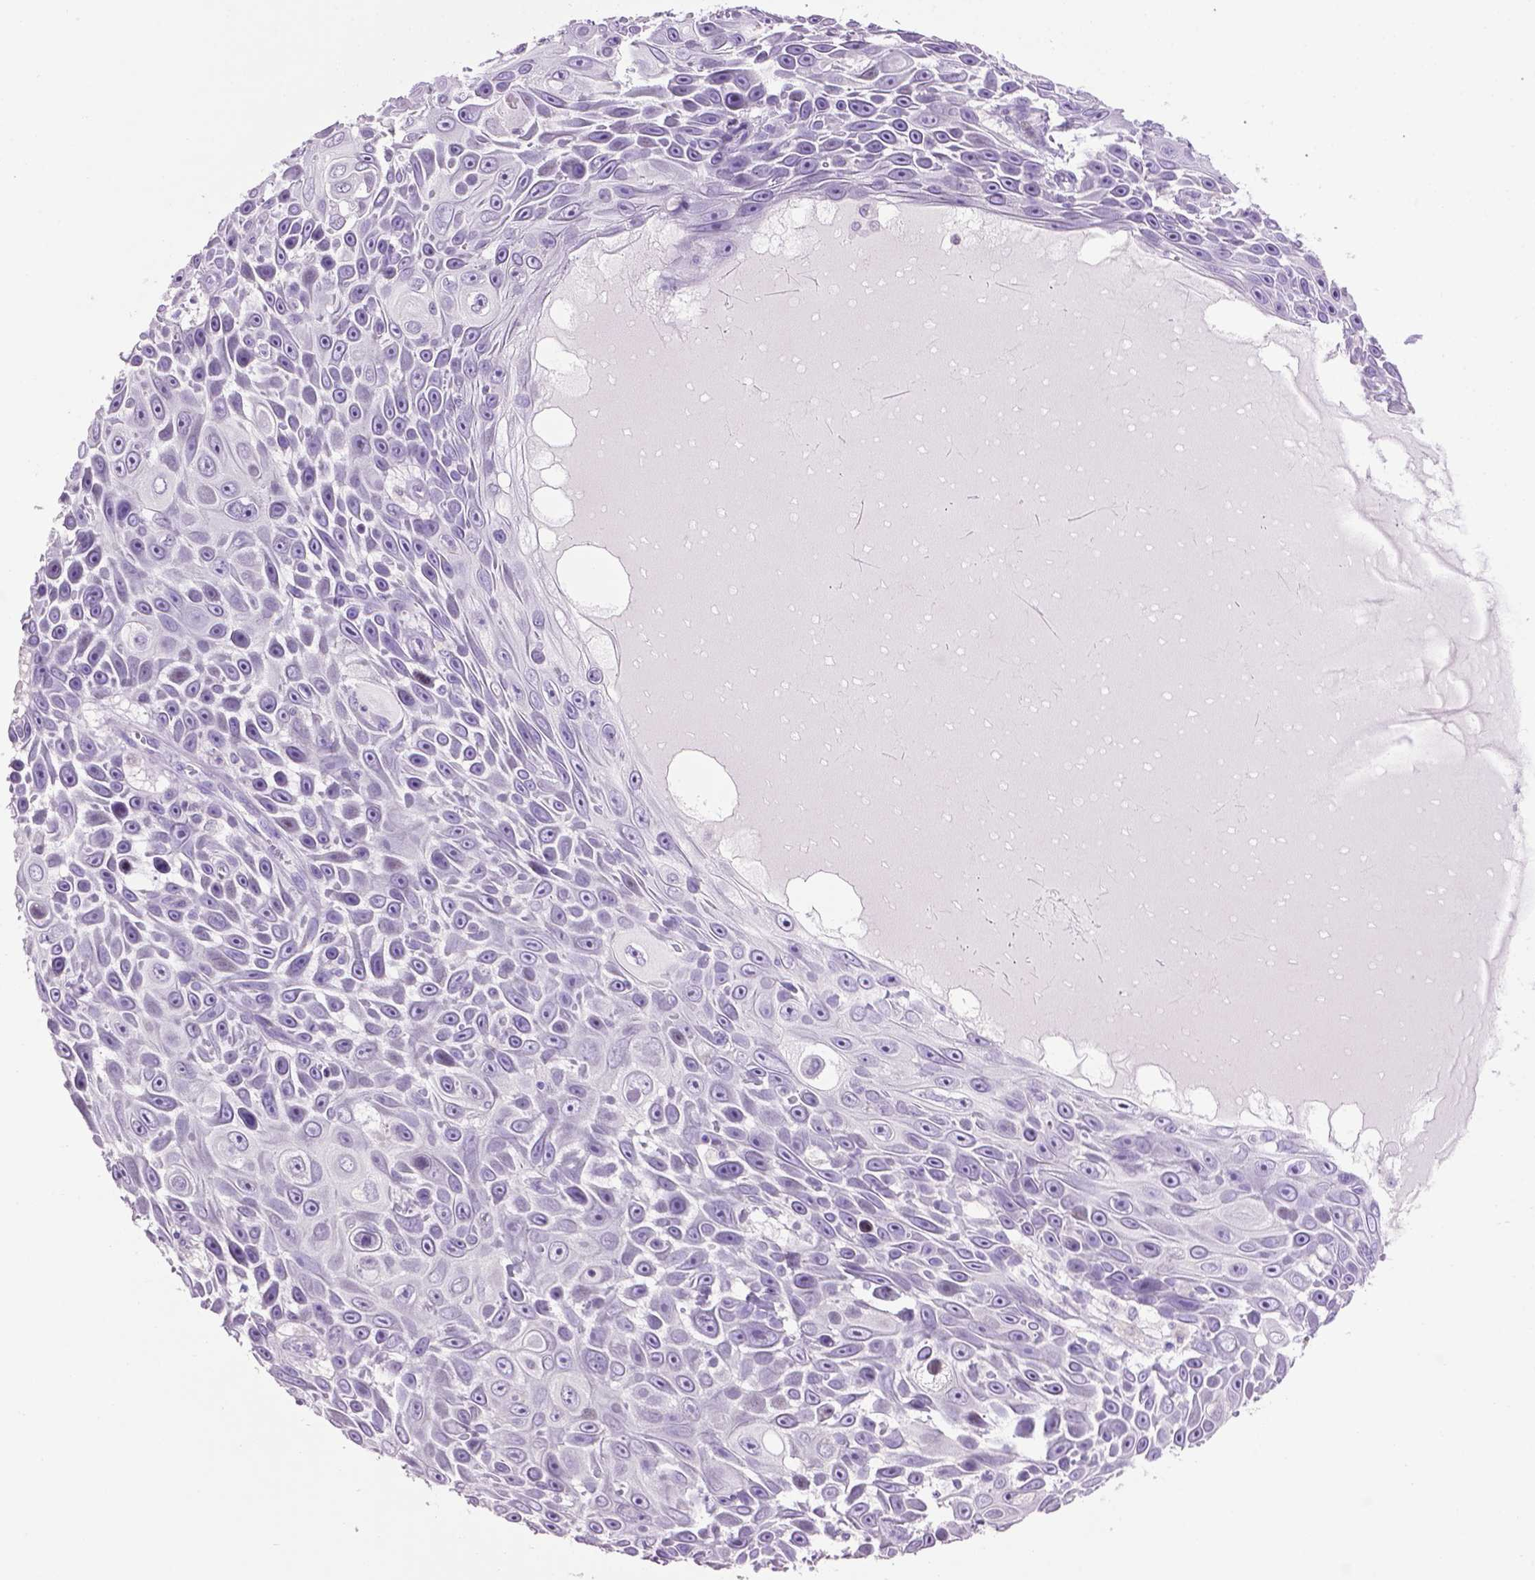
{"staining": {"intensity": "negative", "quantity": "none", "location": "none"}, "tissue": "skin cancer", "cell_type": "Tumor cells", "image_type": "cancer", "snomed": [{"axis": "morphology", "description": "Squamous cell carcinoma, NOS"}, {"axis": "topography", "description": "Skin"}], "caption": "Tumor cells are negative for protein expression in human skin squamous cell carcinoma.", "gene": "TH", "patient": {"sex": "male", "age": 82}}